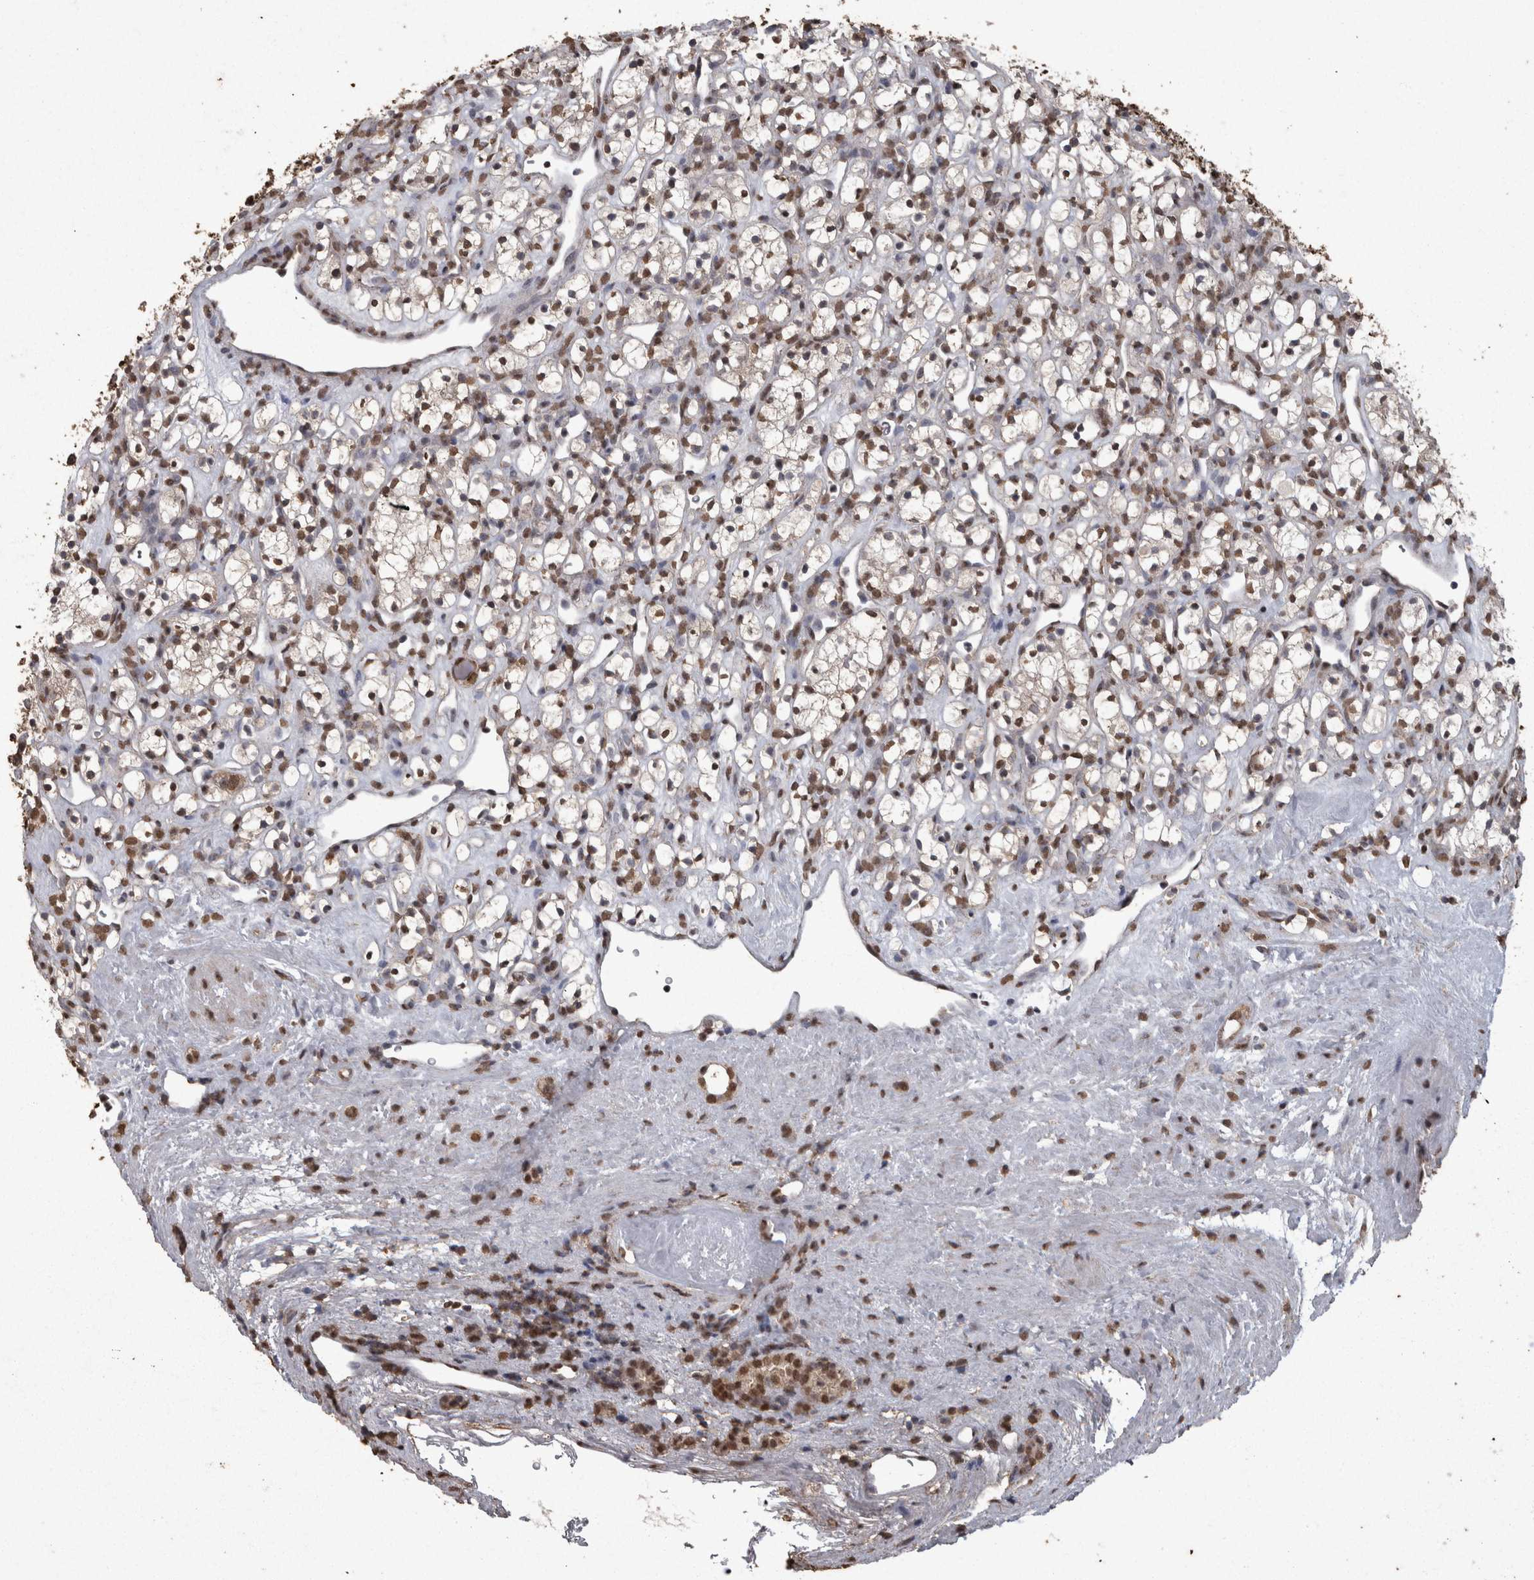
{"staining": {"intensity": "moderate", "quantity": ">75%", "location": "nuclear"}, "tissue": "renal cancer", "cell_type": "Tumor cells", "image_type": "cancer", "snomed": [{"axis": "morphology", "description": "Adenocarcinoma, NOS"}, {"axis": "topography", "description": "Kidney"}], "caption": "Immunohistochemical staining of renal adenocarcinoma reveals medium levels of moderate nuclear positivity in approximately >75% of tumor cells. Using DAB (3,3'-diaminobenzidine) (brown) and hematoxylin (blue) stains, captured at high magnification using brightfield microscopy.", "gene": "SMAD7", "patient": {"sex": "female", "age": 60}}